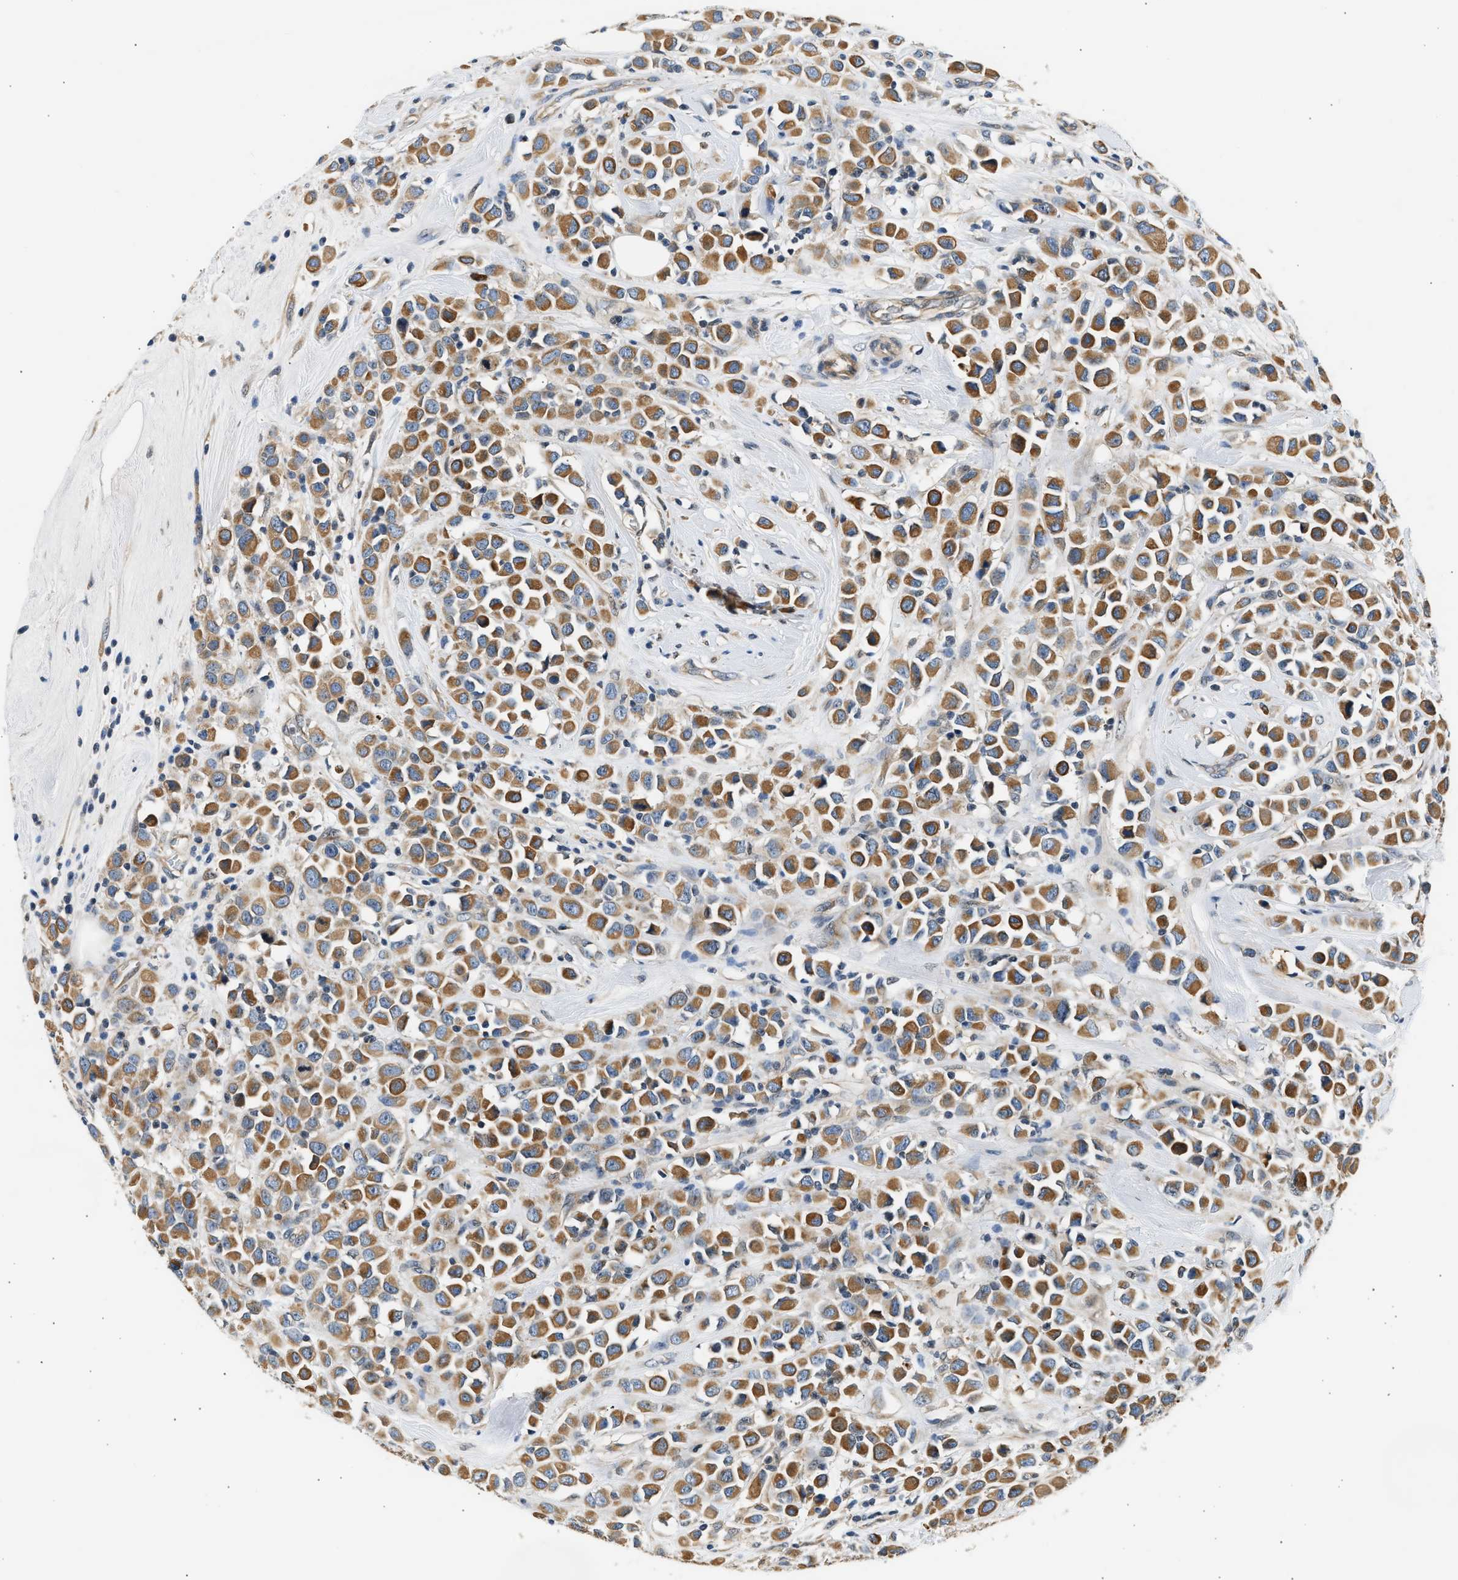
{"staining": {"intensity": "moderate", "quantity": ">75%", "location": "cytoplasmic/membranous"}, "tissue": "breast cancer", "cell_type": "Tumor cells", "image_type": "cancer", "snomed": [{"axis": "morphology", "description": "Duct carcinoma"}, {"axis": "topography", "description": "Breast"}], "caption": "Immunohistochemical staining of human breast cancer (infiltrating ductal carcinoma) shows medium levels of moderate cytoplasmic/membranous positivity in approximately >75% of tumor cells.", "gene": "WDR31", "patient": {"sex": "female", "age": 61}}